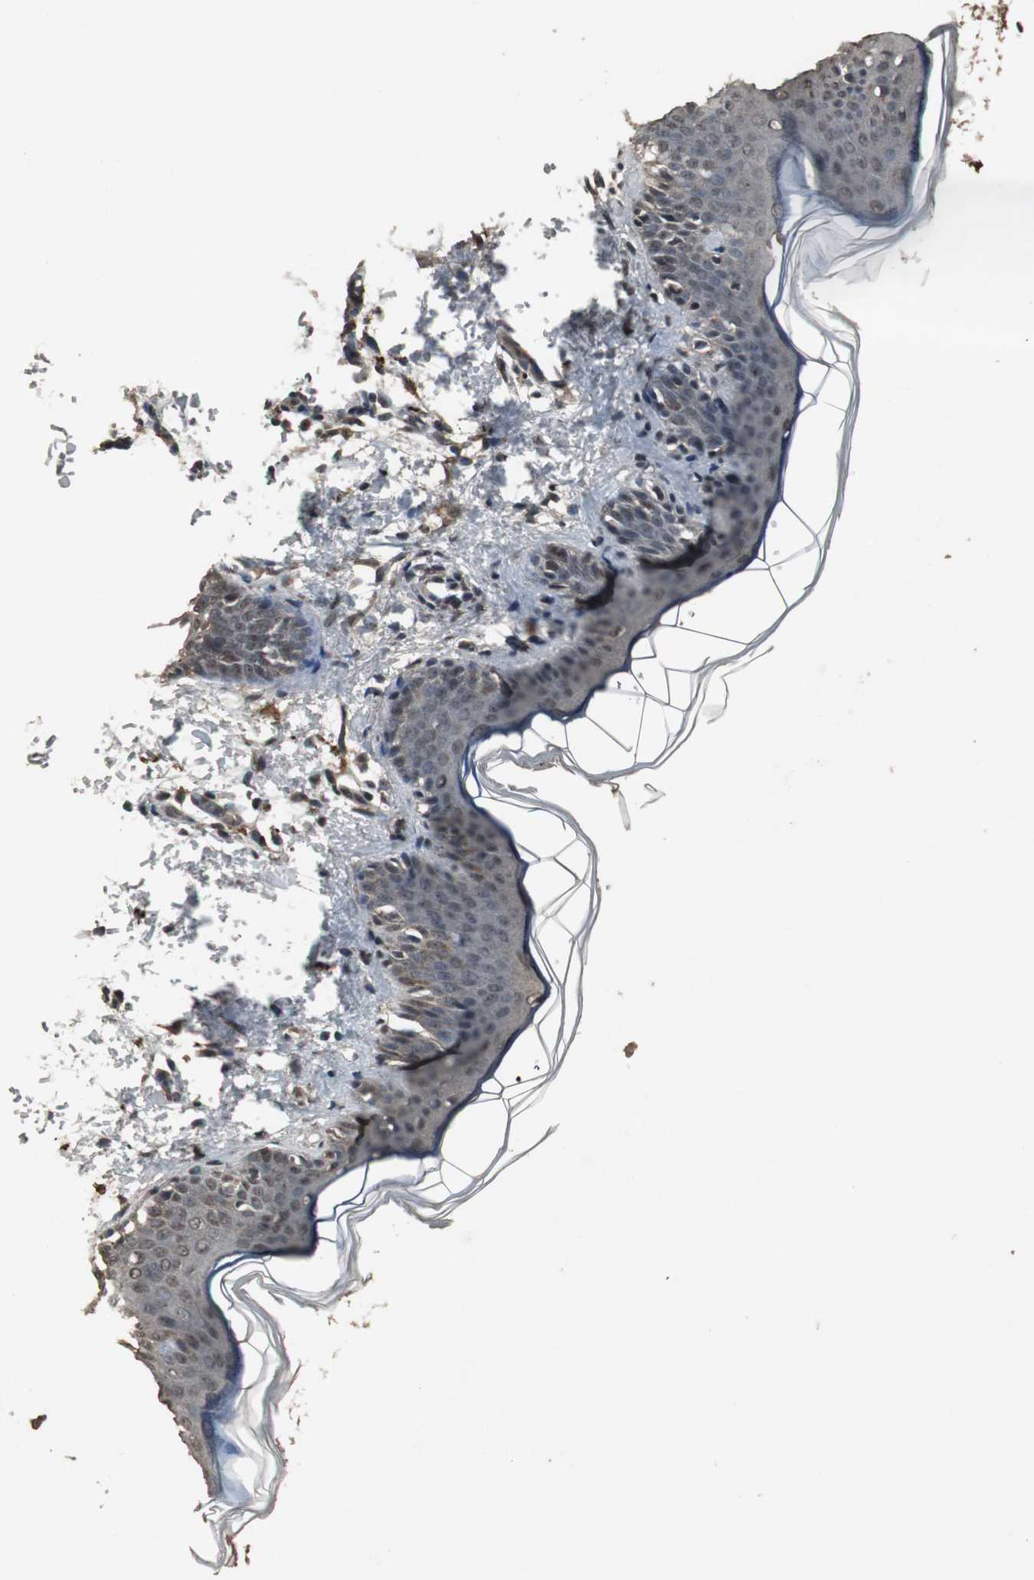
{"staining": {"intensity": "negative", "quantity": "none", "location": "none"}, "tissue": "skin", "cell_type": "Fibroblasts", "image_type": "normal", "snomed": [{"axis": "morphology", "description": "Normal tissue, NOS"}, {"axis": "topography", "description": "Skin"}], "caption": "A high-resolution micrograph shows immunohistochemistry (IHC) staining of unremarkable skin, which displays no significant staining in fibroblasts. The staining is performed using DAB brown chromogen with nuclei counter-stained in using hematoxylin.", "gene": "EMX1", "patient": {"sex": "female", "age": 4}}